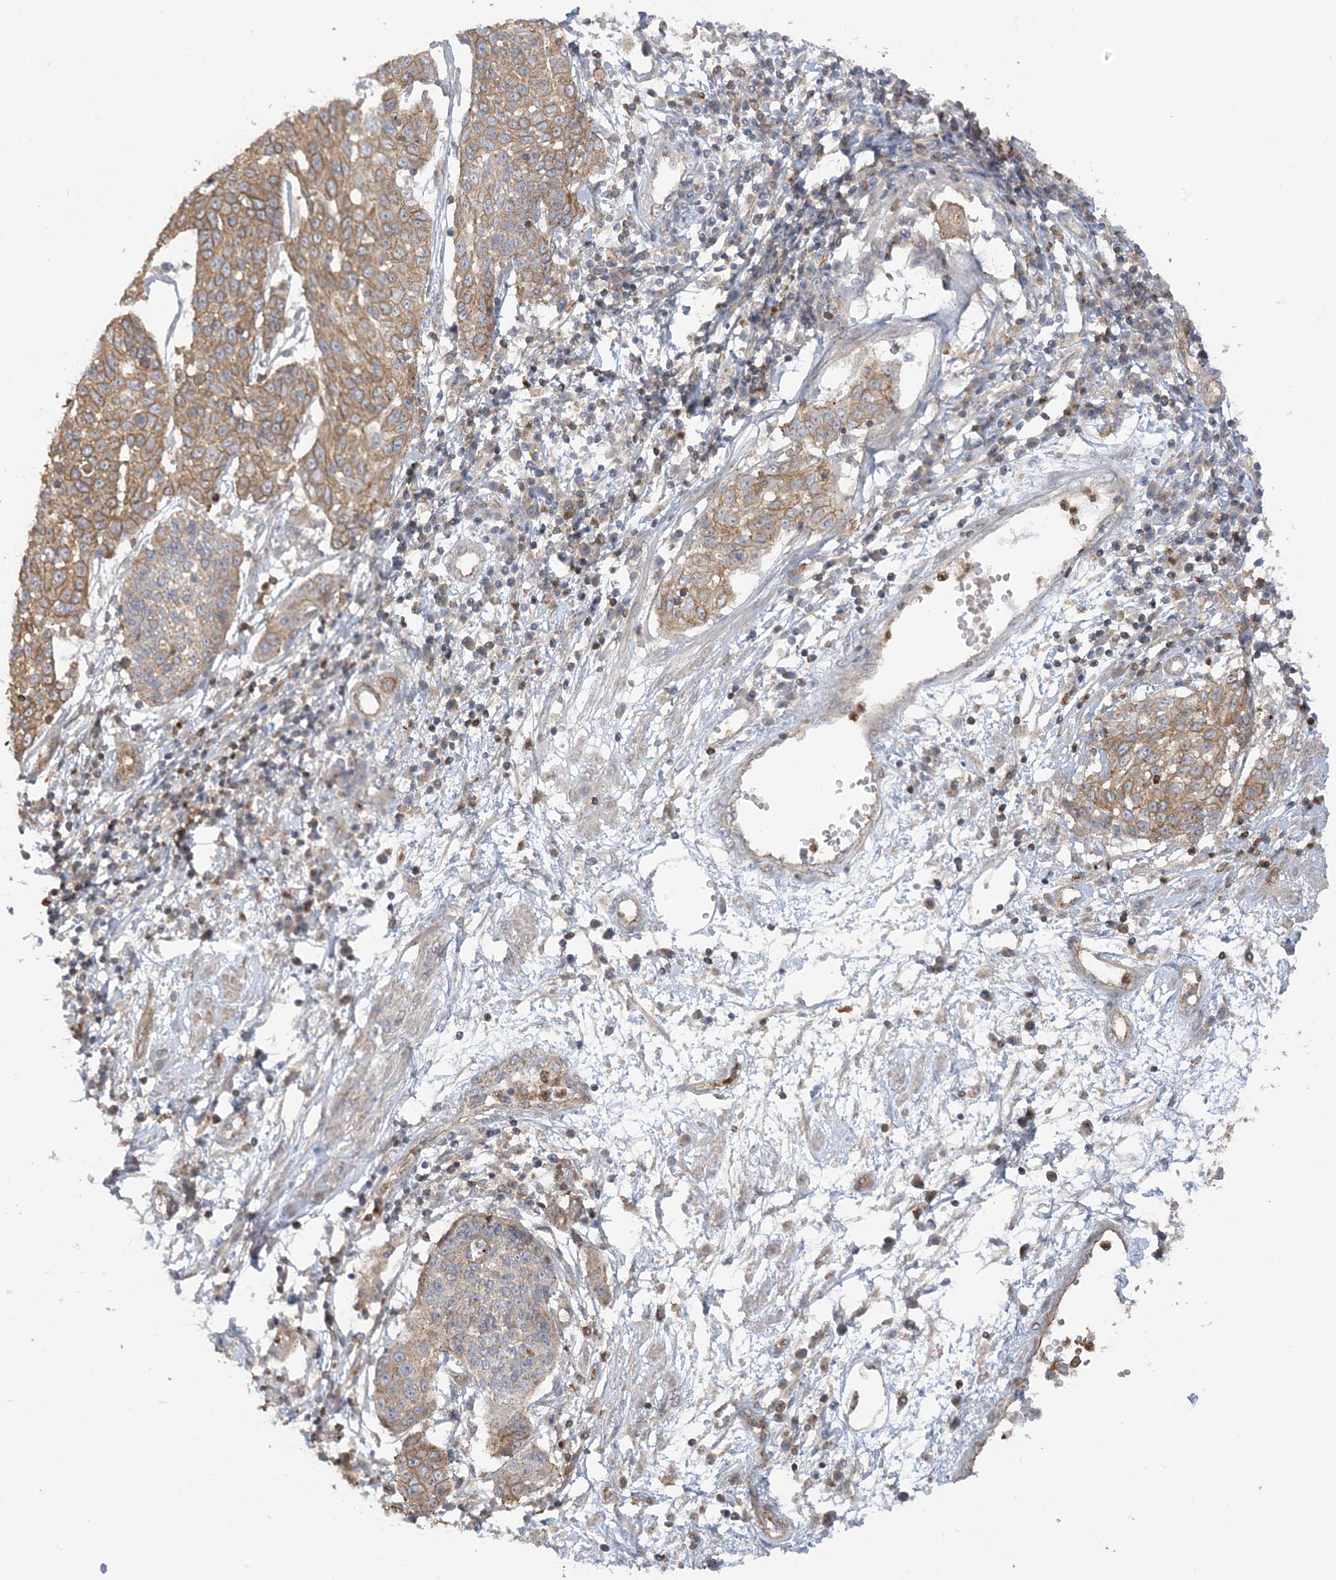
{"staining": {"intensity": "moderate", "quantity": ">75%", "location": "cytoplasmic/membranous"}, "tissue": "cervical cancer", "cell_type": "Tumor cells", "image_type": "cancer", "snomed": [{"axis": "morphology", "description": "Squamous cell carcinoma, NOS"}, {"axis": "topography", "description": "Cervix"}], "caption": "Immunohistochemical staining of cervical squamous cell carcinoma displays medium levels of moderate cytoplasmic/membranous protein positivity in approximately >75% of tumor cells. Nuclei are stained in blue.", "gene": "ICMT", "patient": {"sex": "female", "age": 34}}